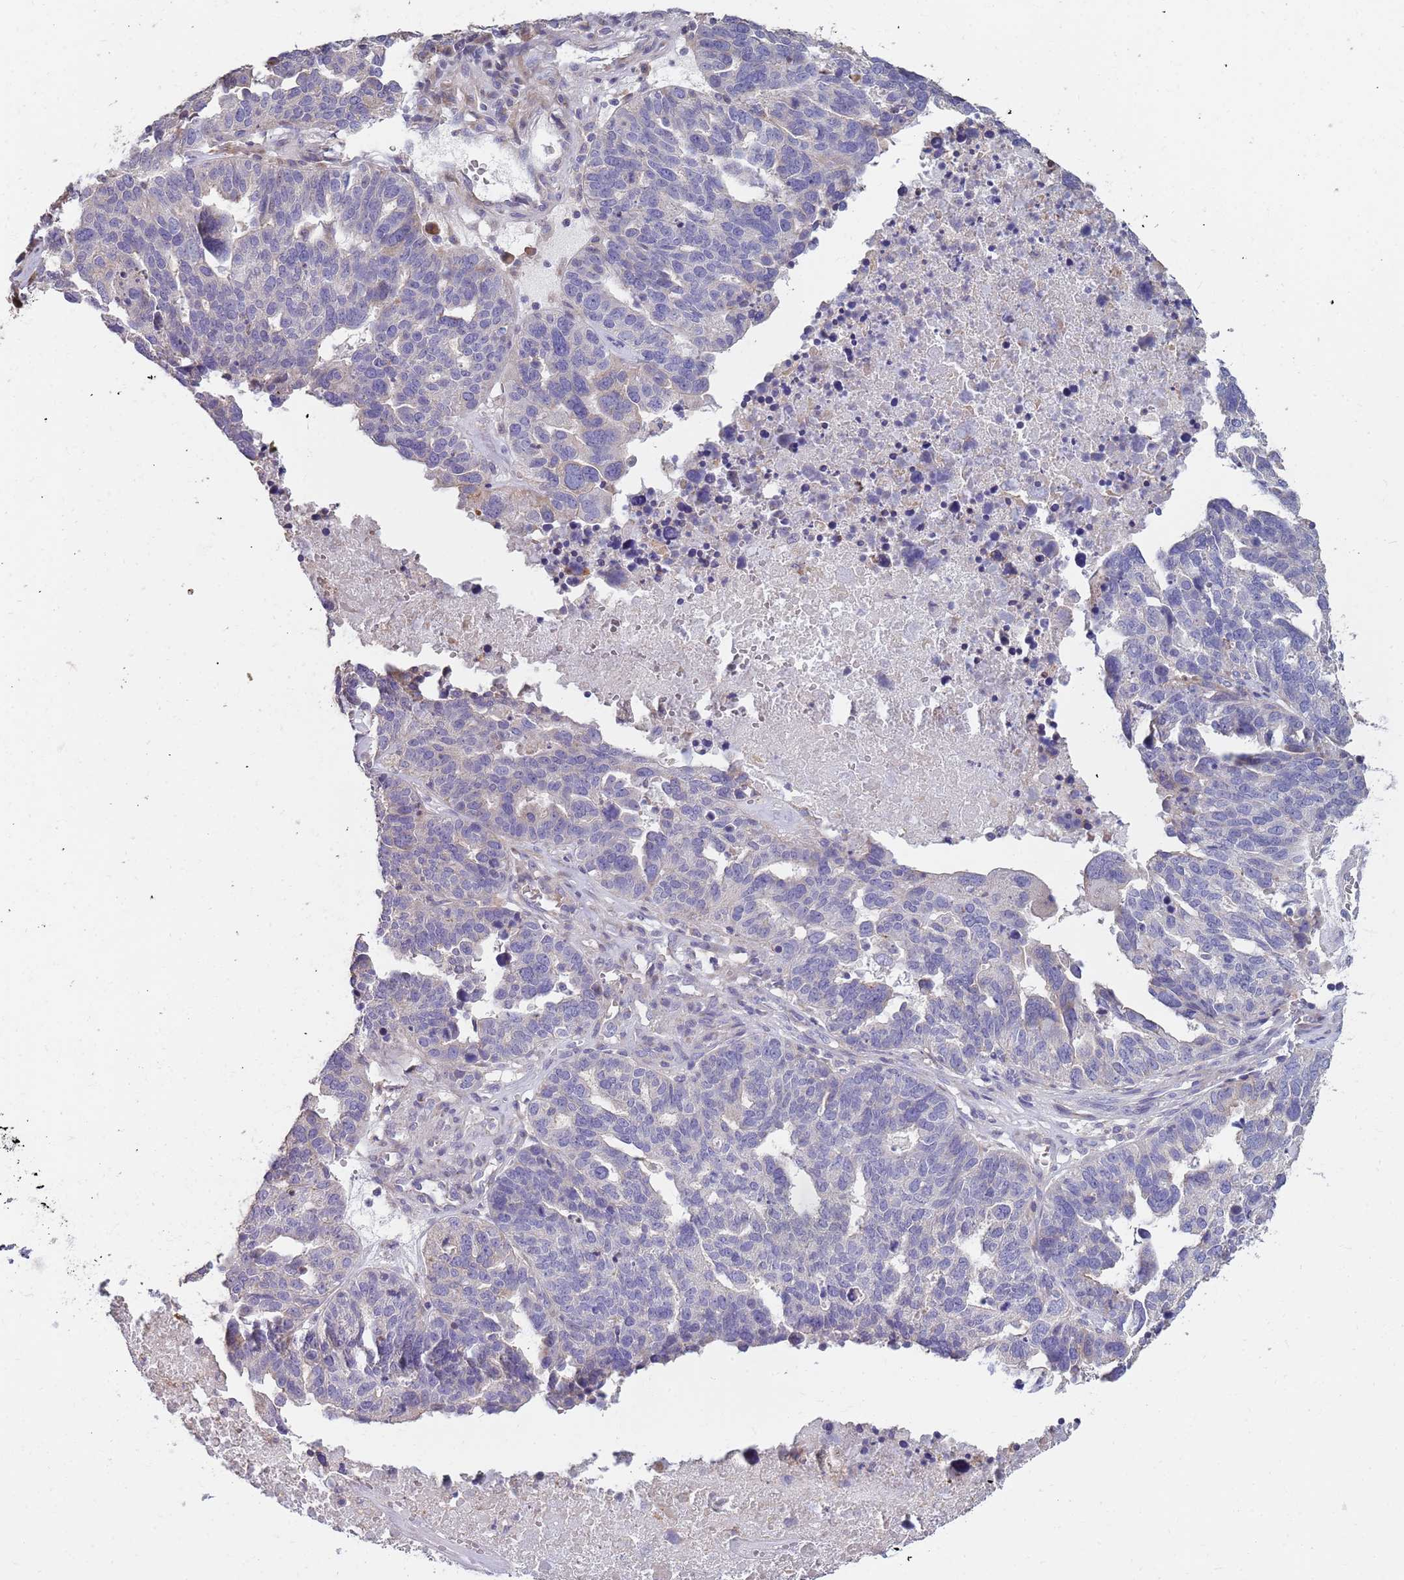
{"staining": {"intensity": "negative", "quantity": "none", "location": "none"}, "tissue": "ovarian cancer", "cell_type": "Tumor cells", "image_type": "cancer", "snomed": [{"axis": "morphology", "description": "Cystadenocarcinoma, serous, NOS"}, {"axis": "topography", "description": "Ovary"}], "caption": "High power microscopy histopathology image of an immunohistochemistry (IHC) image of ovarian cancer (serous cystadenocarcinoma), revealing no significant staining in tumor cells. (DAB IHC visualized using brightfield microscopy, high magnification).", "gene": "SUSD1", "patient": {"sex": "female", "age": 59}}